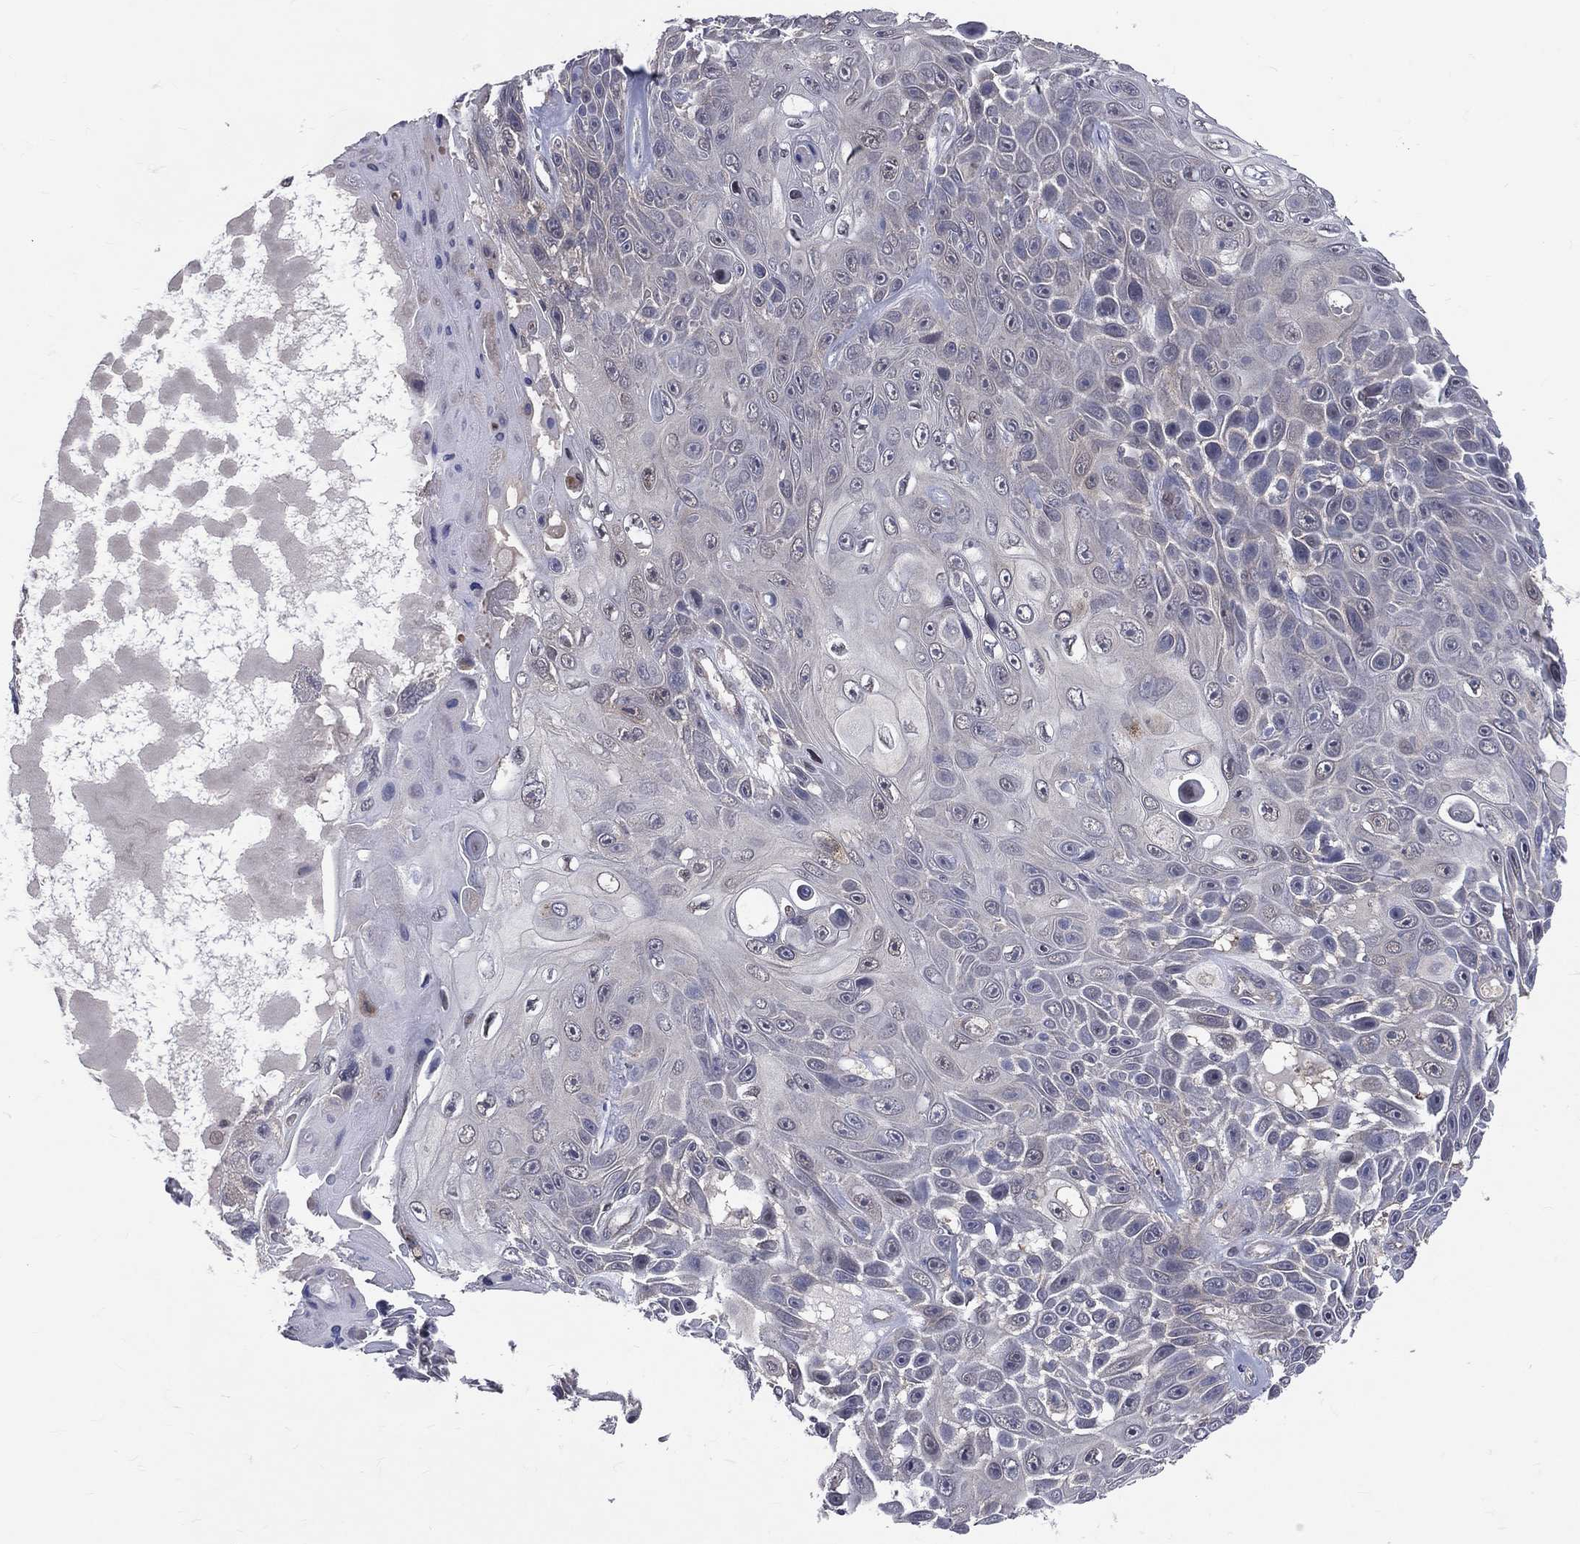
{"staining": {"intensity": "negative", "quantity": "none", "location": "none"}, "tissue": "skin cancer", "cell_type": "Tumor cells", "image_type": "cancer", "snomed": [{"axis": "morphology", "description": "Squamous cell carcinoma, NOS"}, {"axis": "topography", "description": "Skin"}], "caption": "Tumor cells are negative for protein expression in human skin cancer.", "gene": "DLG4", "patient": {"sex": "male", "age": 82}}